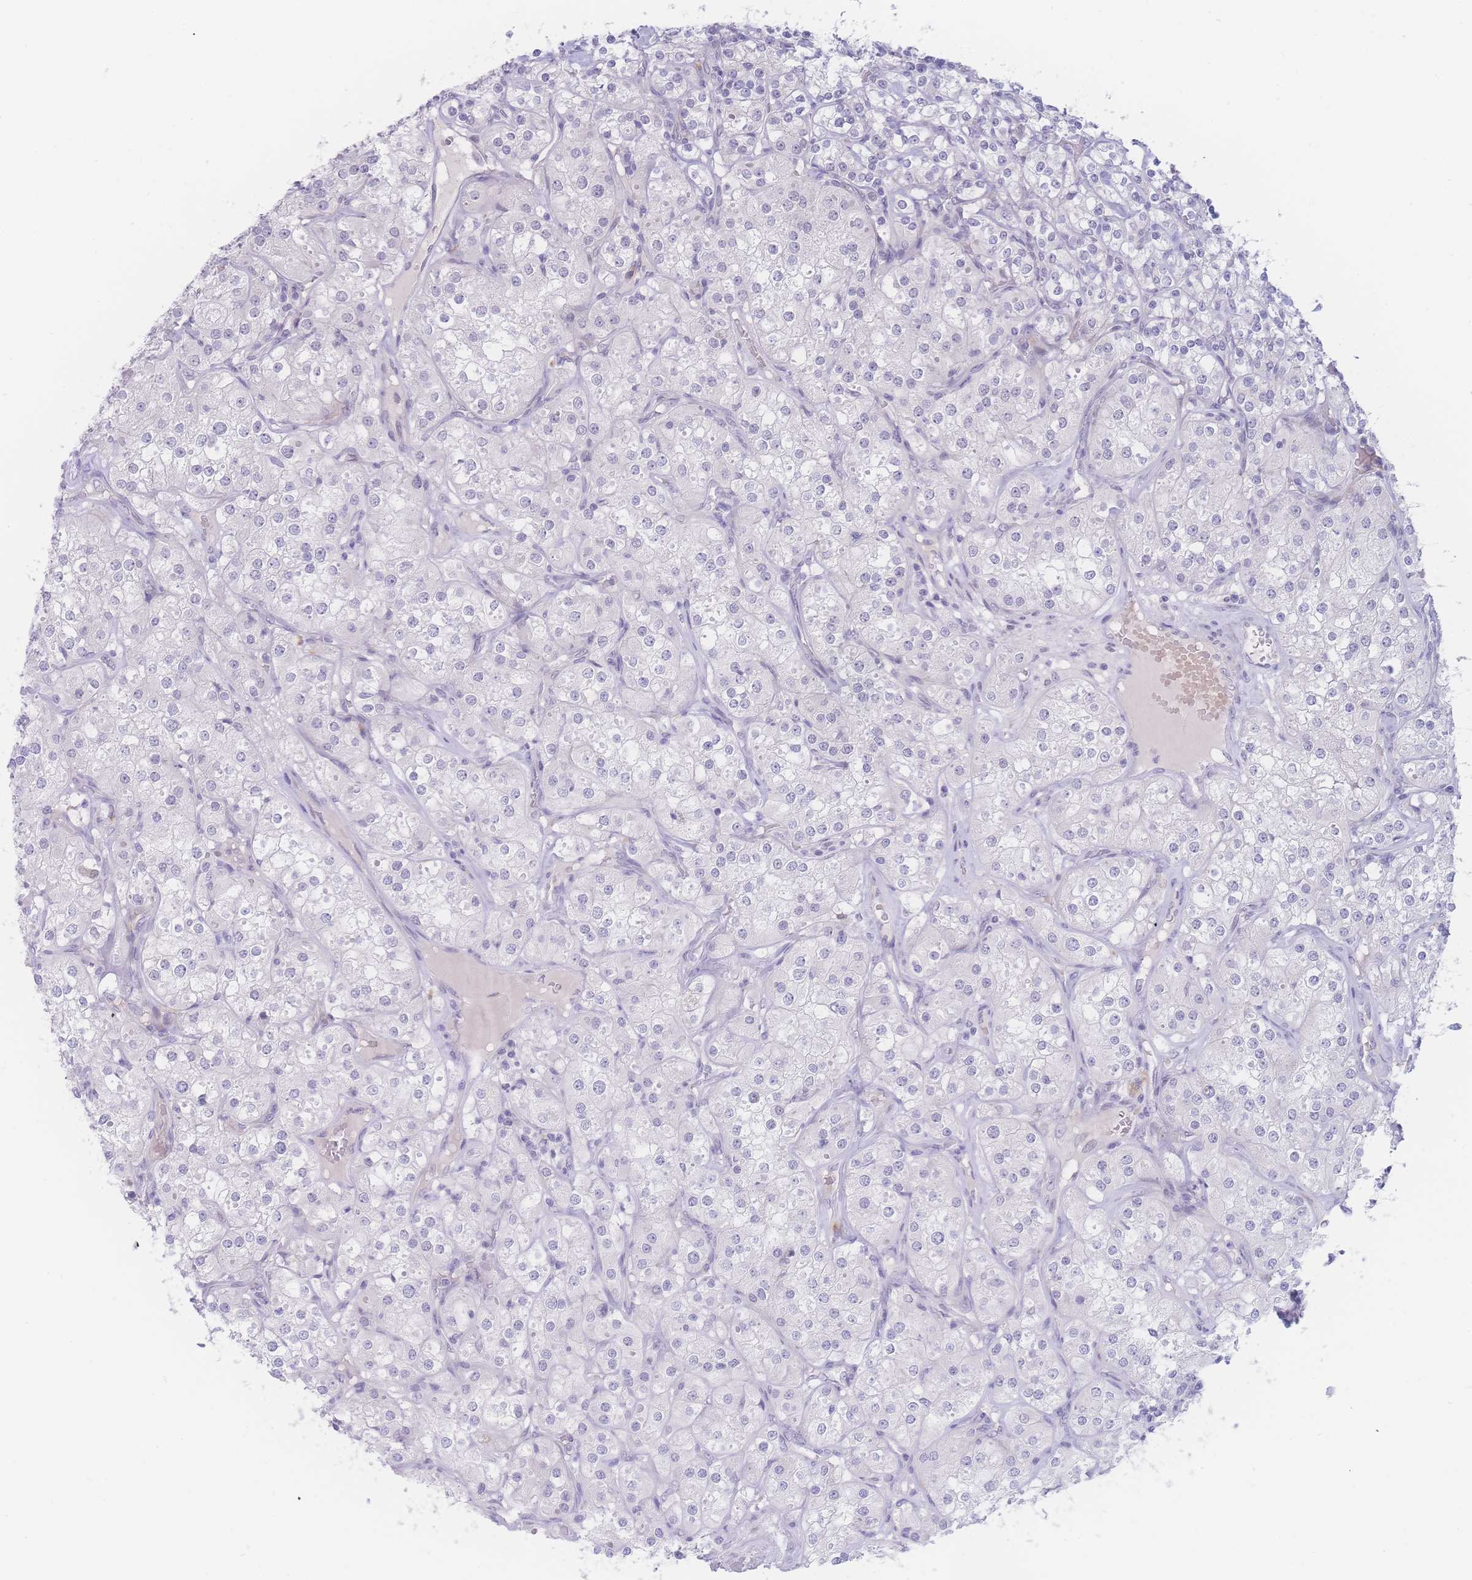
{"staining": {"intensity": "negative", "quantity": "none", "location": "none"}, "tissue": "renal cancer", "cell_type": "Tumor cells", "image_type": "cancer", "snomed": [{"axis": "morphology", "description": "Adenocarcinoma, NOS"}, {"axis": "topography", "description": "Kidney"}], "caption": "This is an immunohistochemistry image of human adenocarcinoma (renal). There is no positivity in tumor cells.", "gene": "PRSS22", "patient": {"sex": "male", "age": 77}}